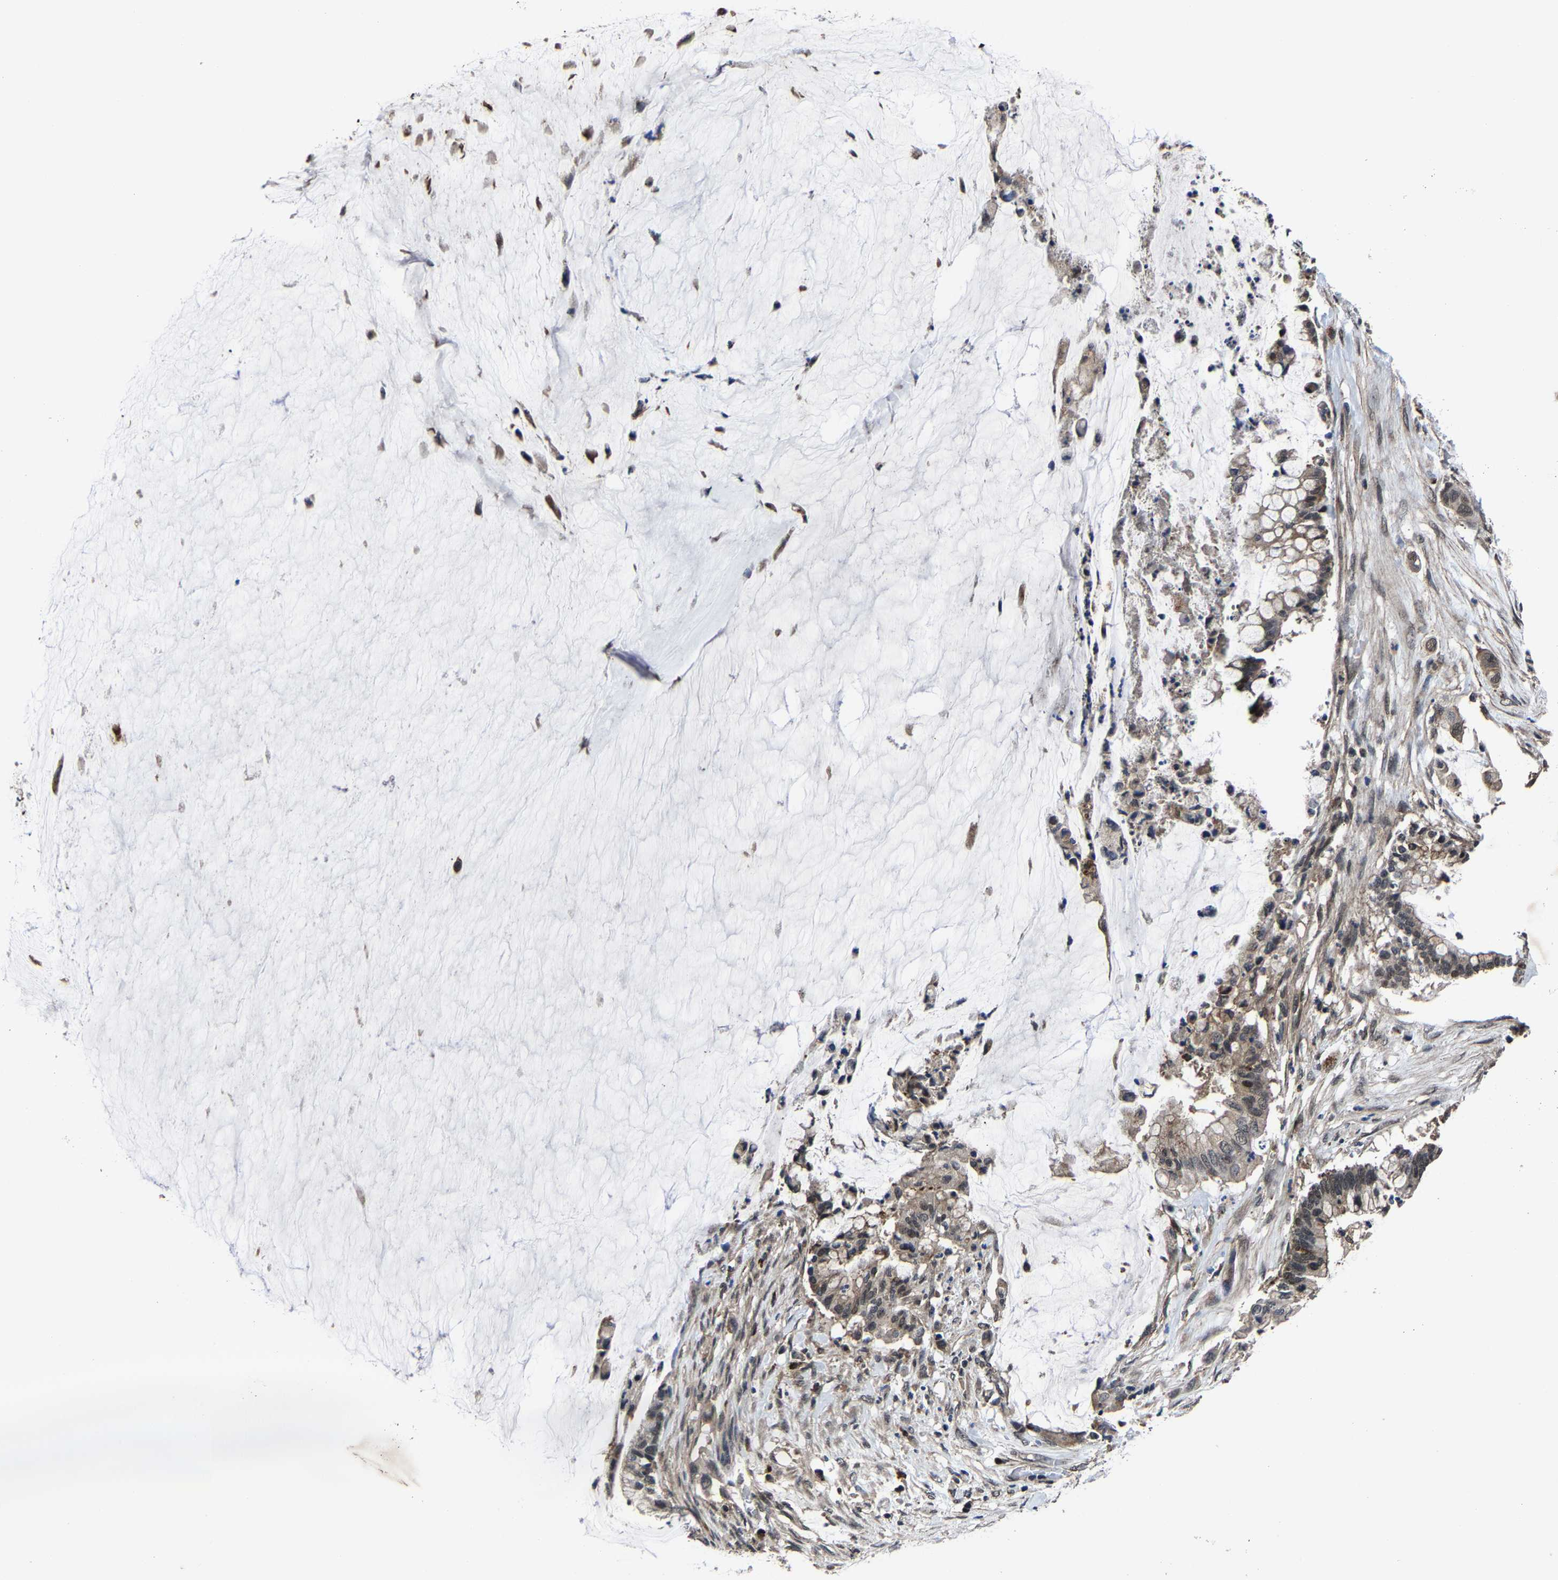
{"staining": {"intensity": "weak", "quantity": "25%-75%", "location": "cytoplasmic/membranous"}, "tissue": "pancreatic cancer", "cell_type": "Tumor cells", "image_type": "cancer", "snomed": [{"axis": "morphology", "description": "Adenocarcinoma, NOS"}, {"axis": "topography", "description": "Pancreas"}], "caption": "Pancreatic cancer (adenocarcinoma) tissue reveals weak cytoplasmic/membranous positivity in about 25%-75% of tumor cells", "gene": "ZCCHC7", "patient": {"sex": "male", "age": 41}}